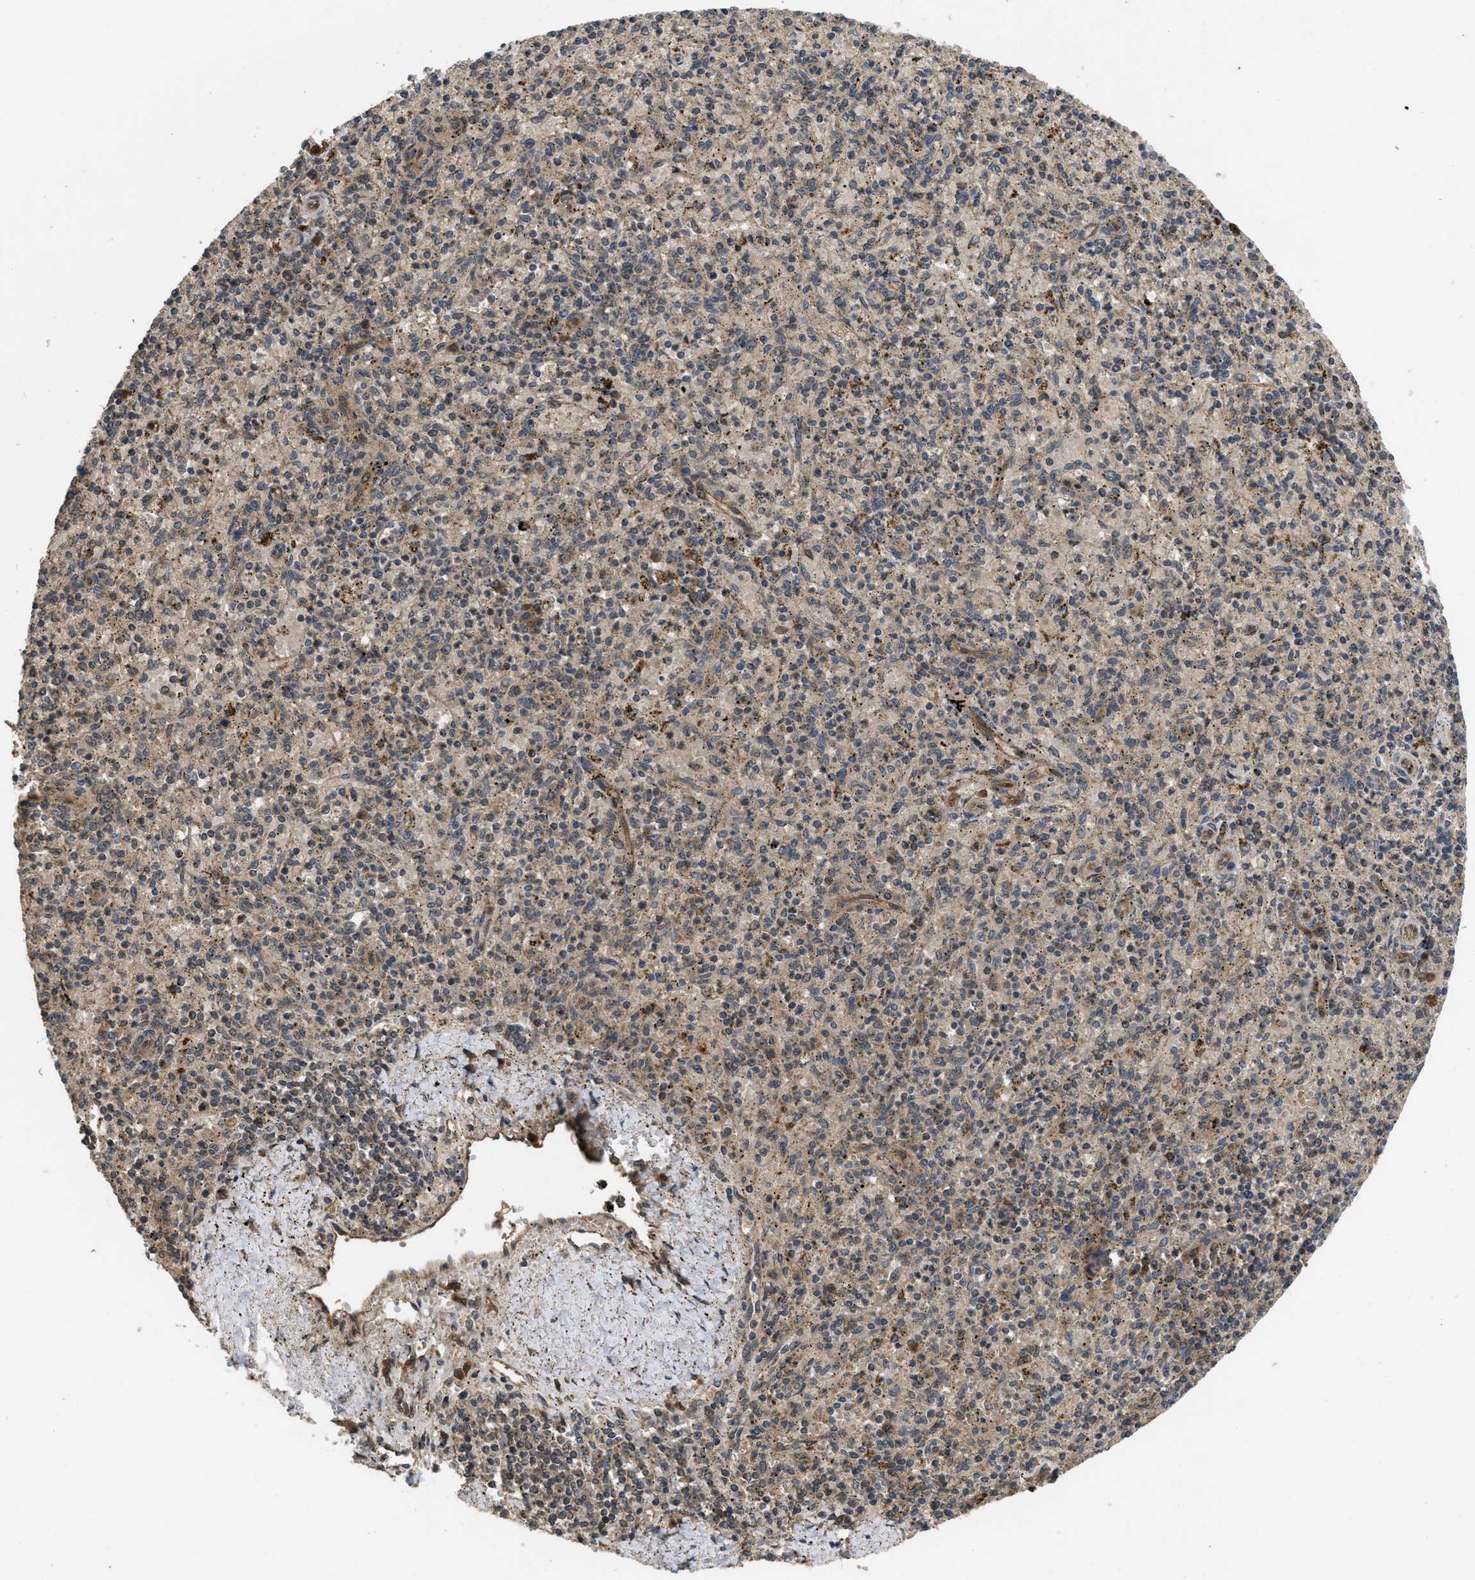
{"staining": {"intensity": "weak", "quantity": "<25%", "location": "cytoplasmic/membranous"}, "tissue": "spleen", "cell_type": "Cells in red pulp", "image_type": "normal", "snomed": [{"axis": "morphology", "description": "Normal tissue, NOS"}, {"axis": "topography", "description": "Spleen"}], "caption": "IHC histopathology image of unremarkable spleen: human spleen stained with DAB (3,3'-diaminobenzidine) reveals no significant protein positivity in cells in red pulp.", "gene": "FZD6", "patient": {"sex": "male", "age": 72}}